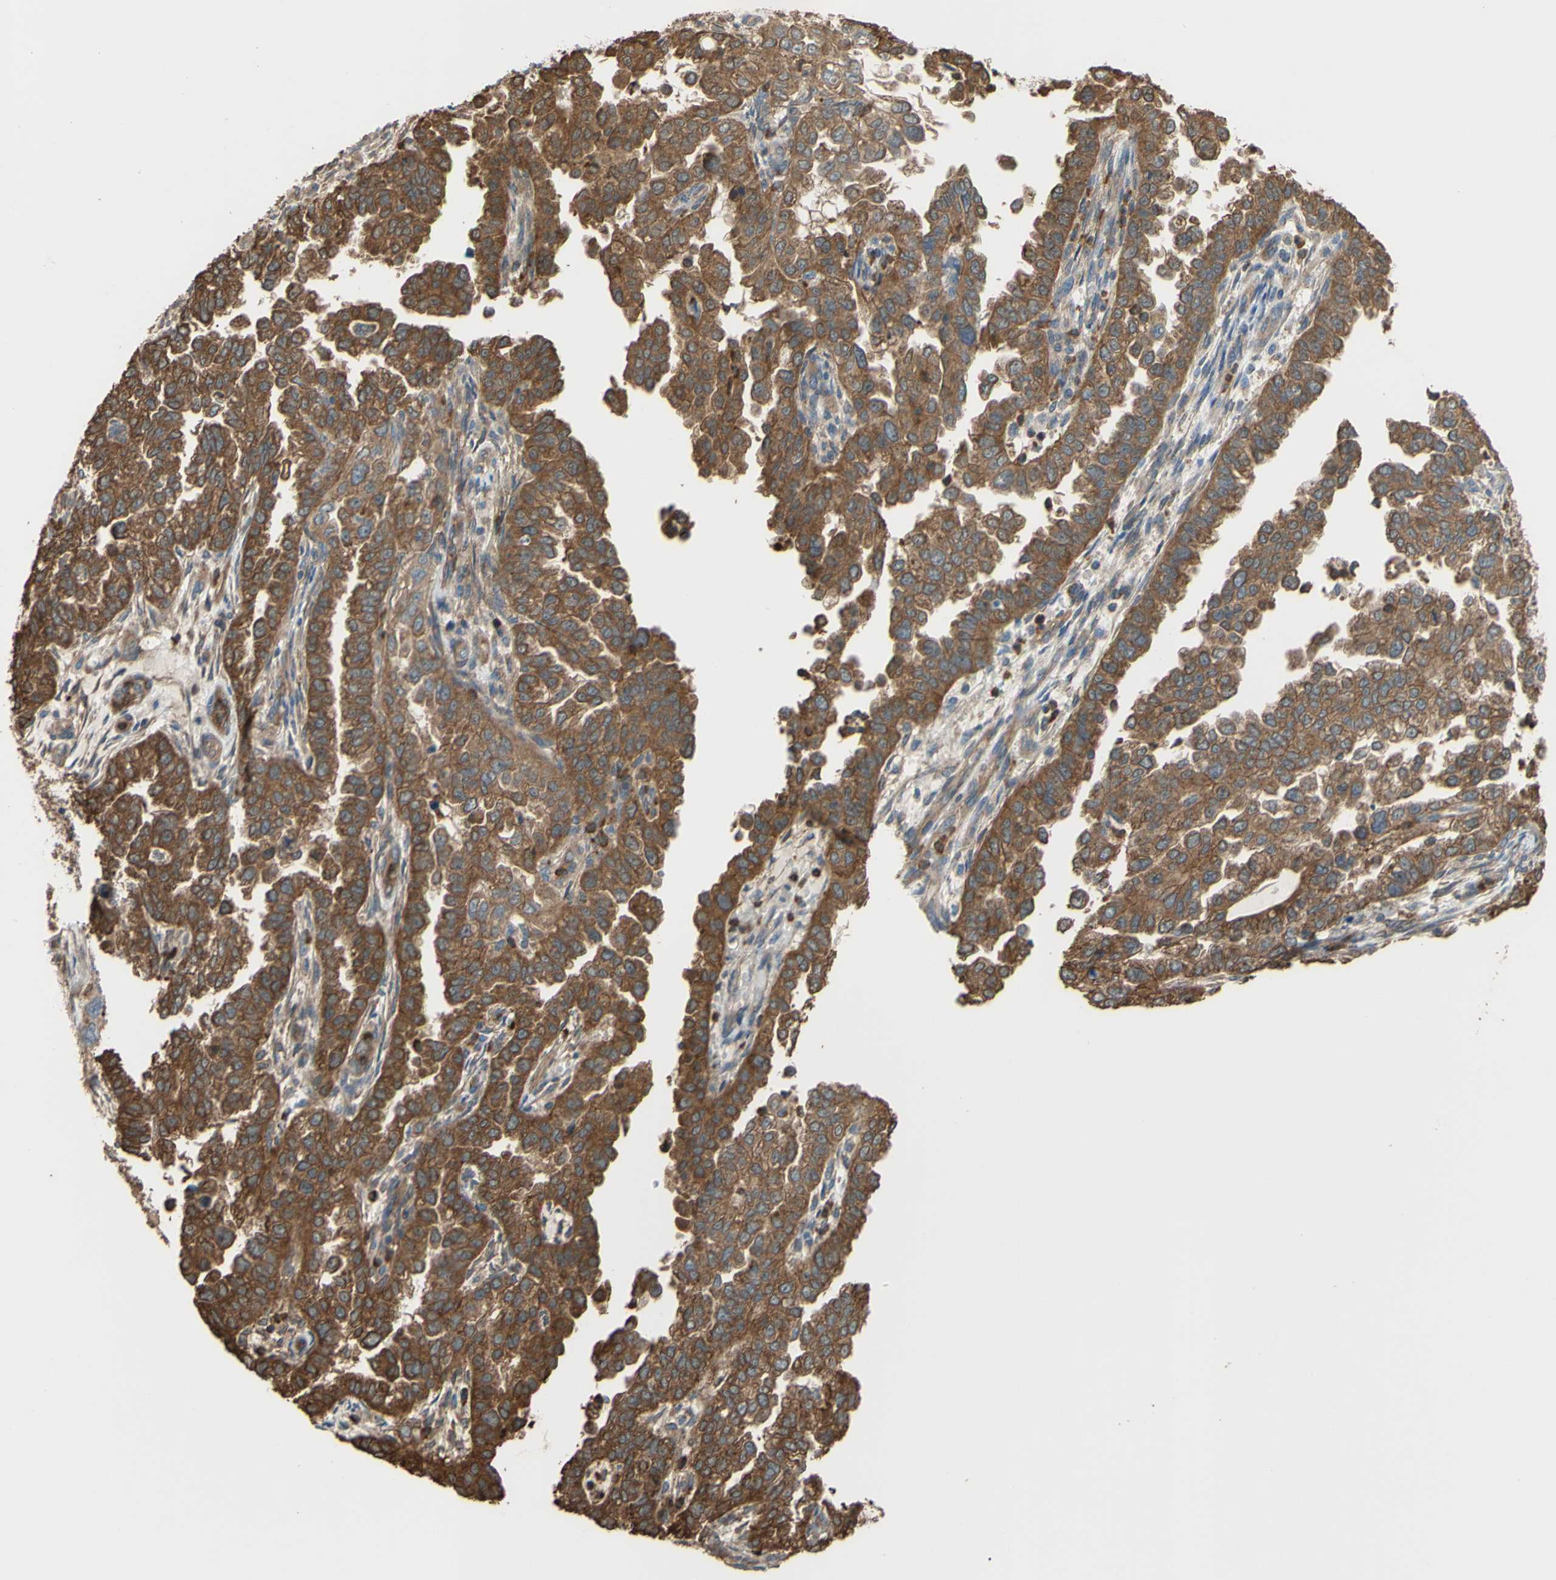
{"staining": {"intensity": "strong", "quantity": ">75%", "location": "cytoplasmic/membranous"}, "tissue": "endometrial cancer", "cell_type": "Tumor cells", "image_type": "cancer", "snomed": [{"axis": "morphology", "description": "Adenocarcinoma, NOS"}, {"axis": "topography", "description": "Endometrium"}], "caption": "Endometrial cancer (adenocarcinoma) stained for a protein displays strong cytoplasmic/membranous positivity in tumor cells. The protein of interest is stained brown, and the nuclei are stained in blue (DAB (3,3'-diaminobenzidine) IHC with brightfield microscopy, high magnification).", "gene": "CTTN", "patient": {"sex": "female", "age": 85}}